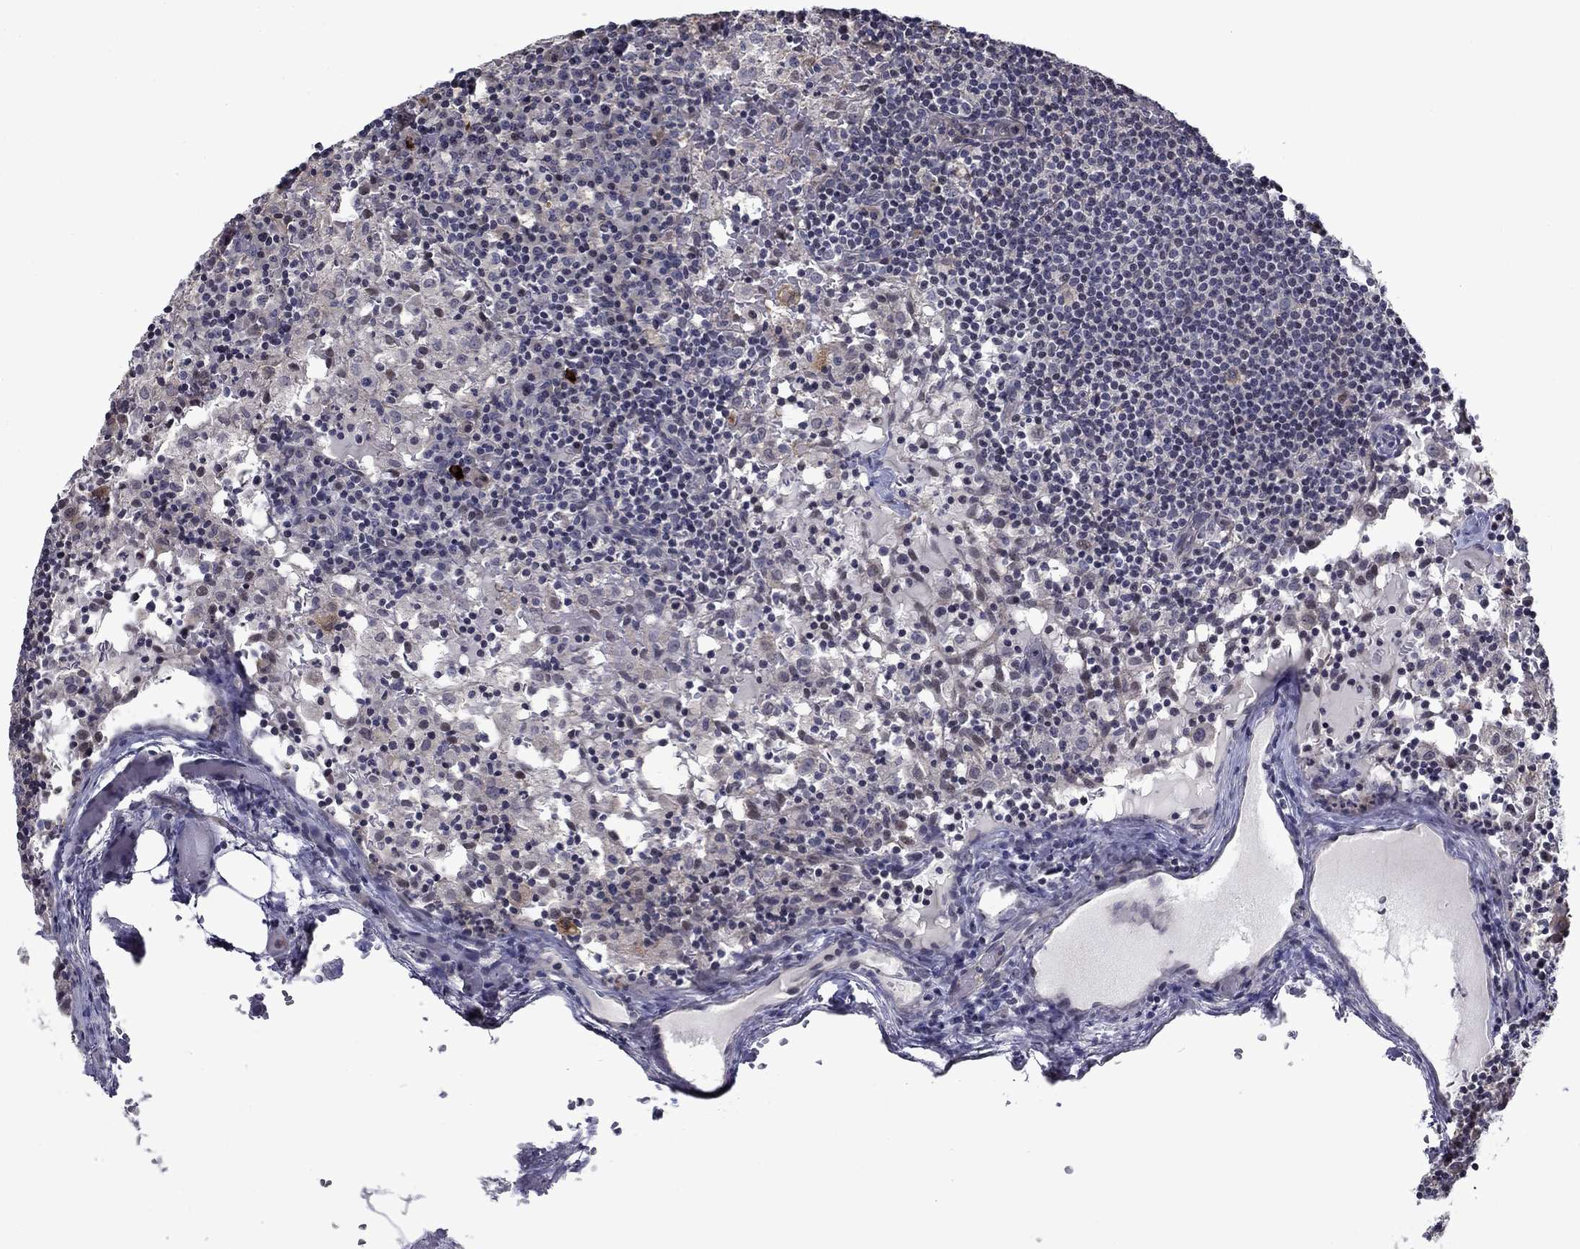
{"staining": {"intensity": "negative", "quantity": "none", "location": "none"}, "tissue": "lymph node", "cell_type": "Germinal center cells", "image_type": "normal", "snomed": [{"axis": "morphology", "description": "Normal tissue, NOS"}, {"axis": "topography", "description": "Lymph node"}], "caption": "This image is of normal lymph node stained with immunohistochemistry (IHC) to label a protein in brown with the nuclei are counter-stained blue. There is no expression in germinal center cells.", "gene": "B3GAT1", "patient": {"sex": "male", "age": 62}}